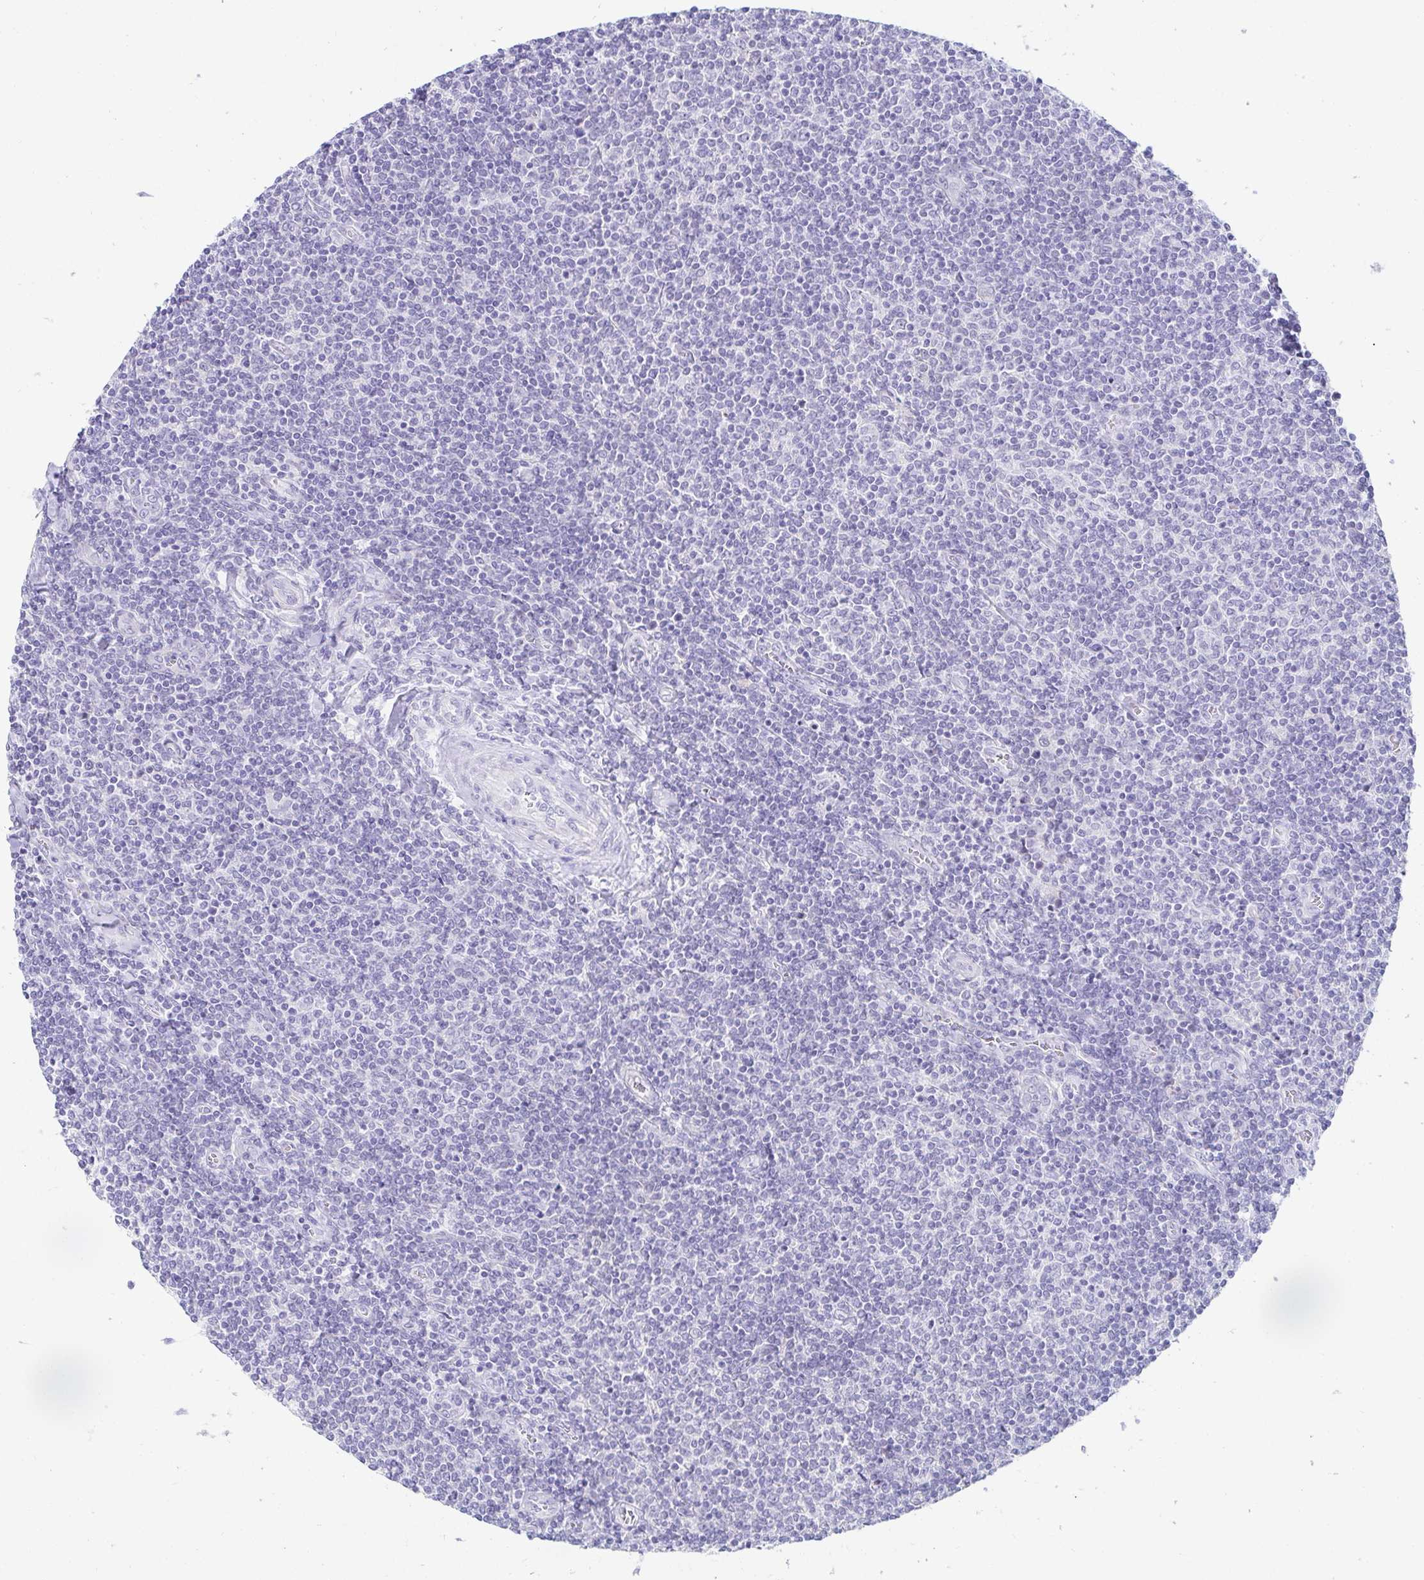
{"staining": {"intensity": "negative", "quantity": "none", "location": "none"}, "tissue": "lymphoma", "cell_type": "Tumor cells", "image_type": "cancer", "snomed": [{"axis": "morphology", "description": "Malignant lymphoma, non-Hodgkin's type, Low grade"}, {"axis": "topography", "description": "Lymph node"}], "caption": "Tumor cells are negative for brown protein staining in lymphoma. (DAB IHC, high magnification).", "gene": "OR10K1", "patient": {"sex": "male", "age": 52}}